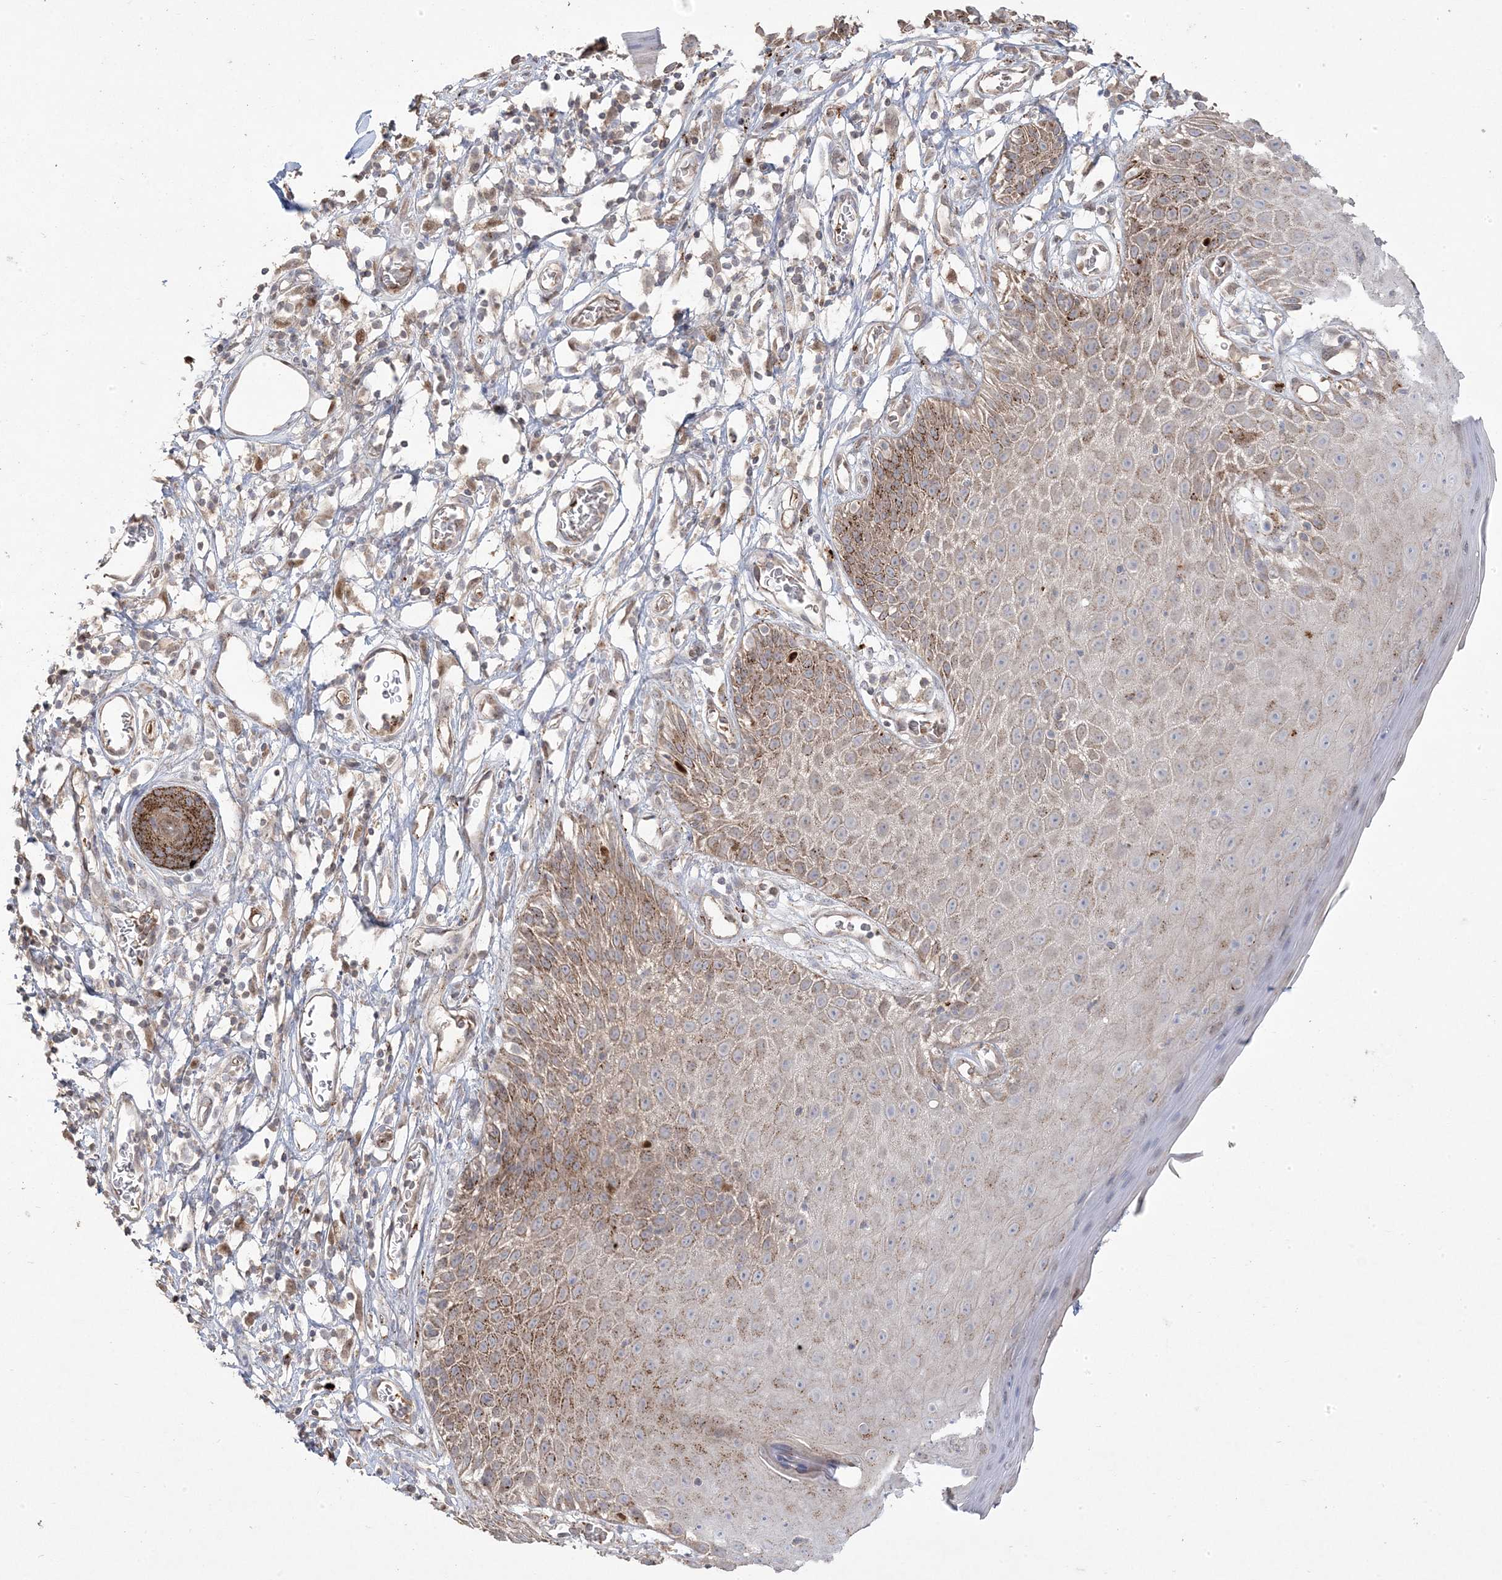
{"staining": {"intensity": "moderate", "quantity": "25%-75%", "location": "cytoplasmic/membranous,nuclear"}, "tissue": "skin", "cell_type": "Epidermal cells", "image_type": "normal", "snomed": [{"axis": "morphology", "description": "Normal tissue, NOS"}, {"axis": "topography", "description": "Vulva"}], "caption": "Immunohistochemical staining of benign skin reveals medium levels of moderate cytoplasmic/membranous,nuclear positivity in approximately 25%-75% of epidermal cells. Nuclei are stained in blue.", "gene": "PPOX", "patient": {"sex": "female", "age": 68}}